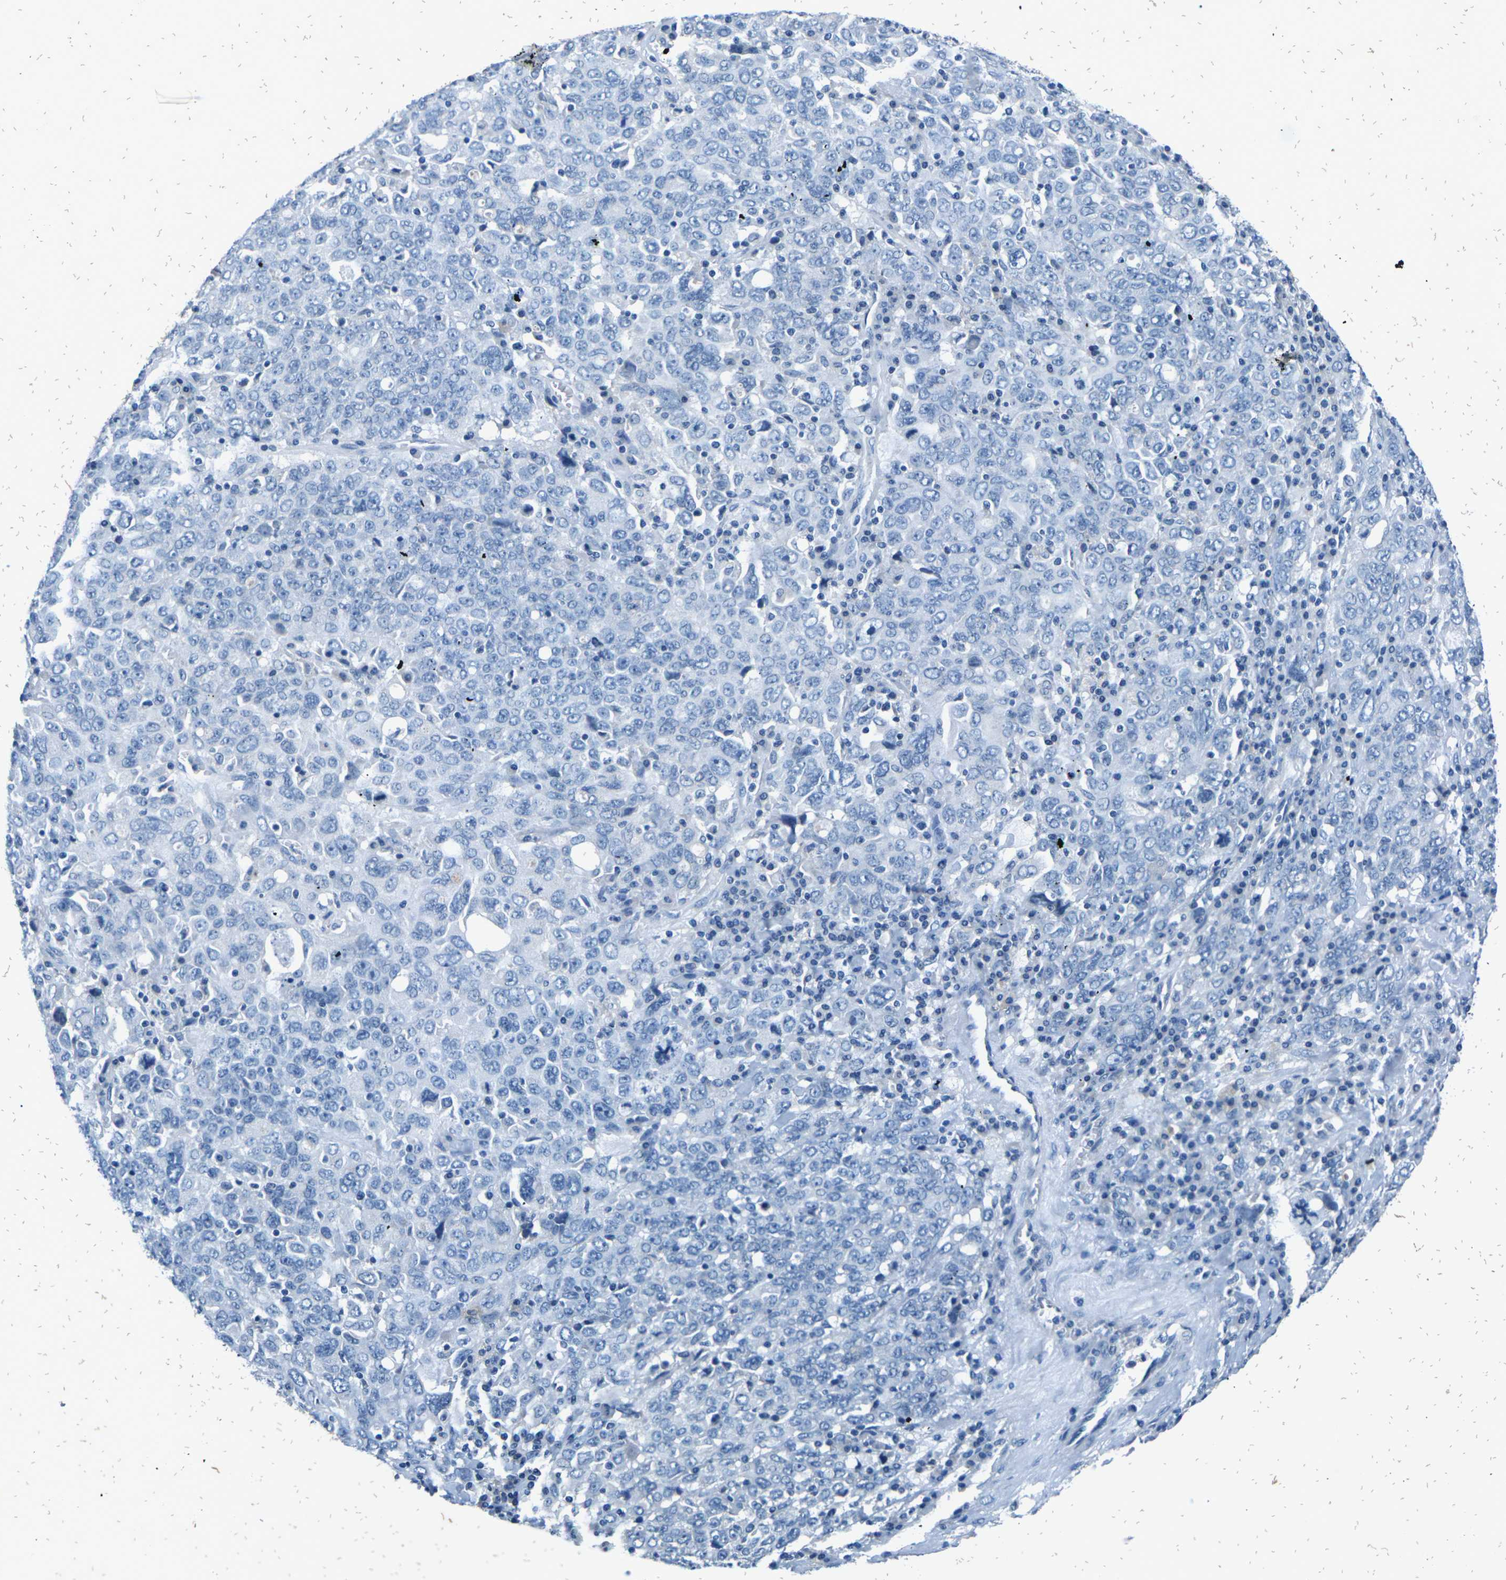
{"staining": {"intensity": "negative", "quantity": "none", "location": "none"}, "tissue": "ovarian cancer", "cell_type": "Tumor cells", "image_type": "cancer", "snomed": [{"axis": "morphology", "description": "Carcinoma, endometroid"}, {"axis": "topography", "description": "Ovary"}], "caption": "An image of ovarian cancer stained for a protein demonstrates no brown staining in tumor cells.", "gene": "UMOD", "patient": {"sex": "female", "age": 62}}